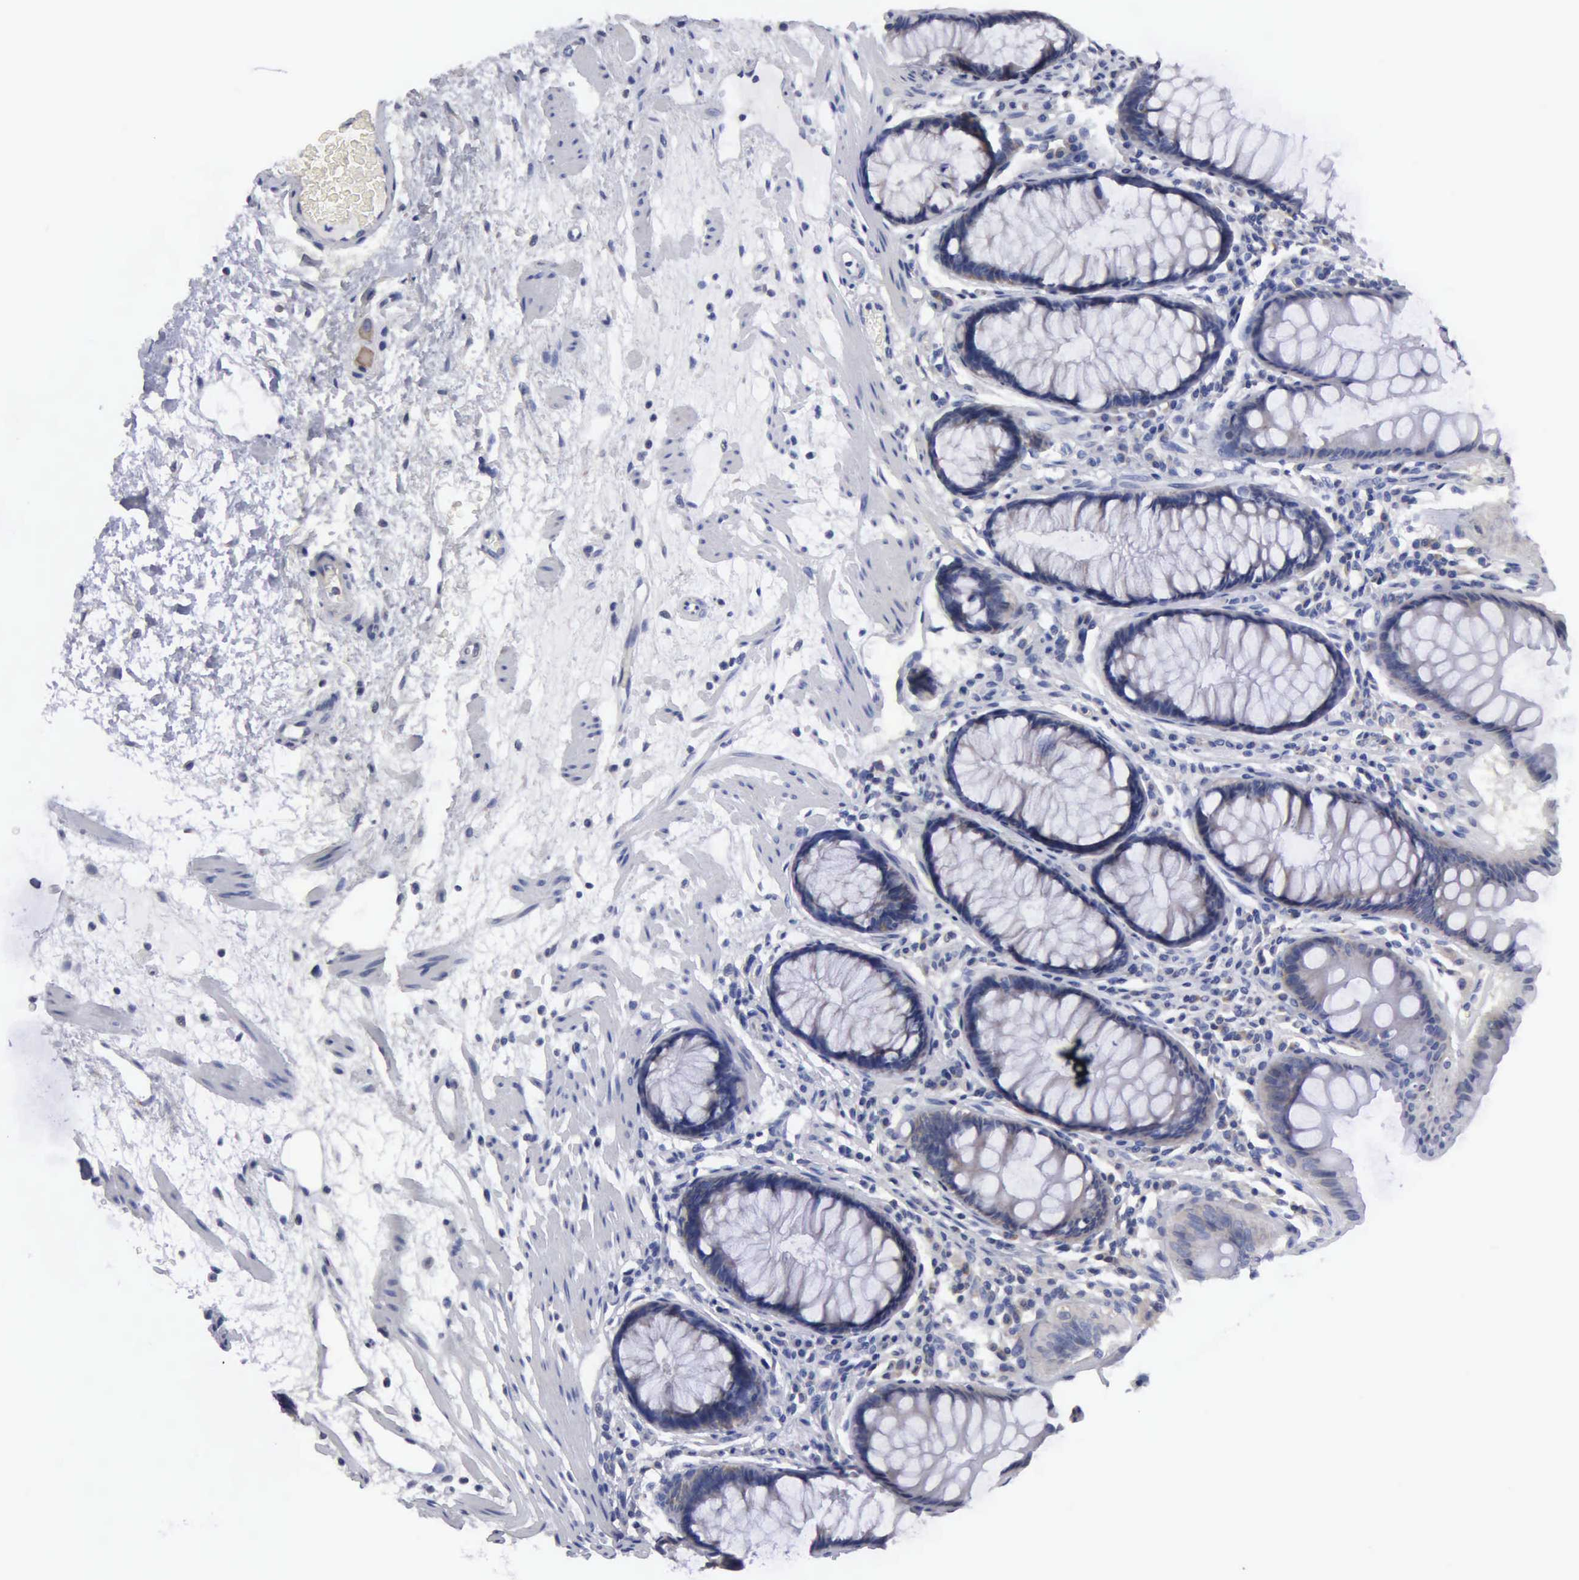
{"staining": {"intensity": "moderate", "quantity": "<25%", "location": "cytoplasmic/membranous"}, "tissue": "rectum", "cell_type": "Glandular cells", "image_type": "normal", "snomed": [{"axis": "morphology", "description": "Normal tissue, NOS"}, {"axis": "topography", "description": "Rectum"}], "caption": "Immunohistochemistry (DAB (3,3'-diaminobenzidine)) staining of benign human rectum shows moderate cytoplasmic/membranous protein staining in about <25% of glandular cells.", "gene": "TXLNG", "patient": {"sex": "male", "age": 77}}